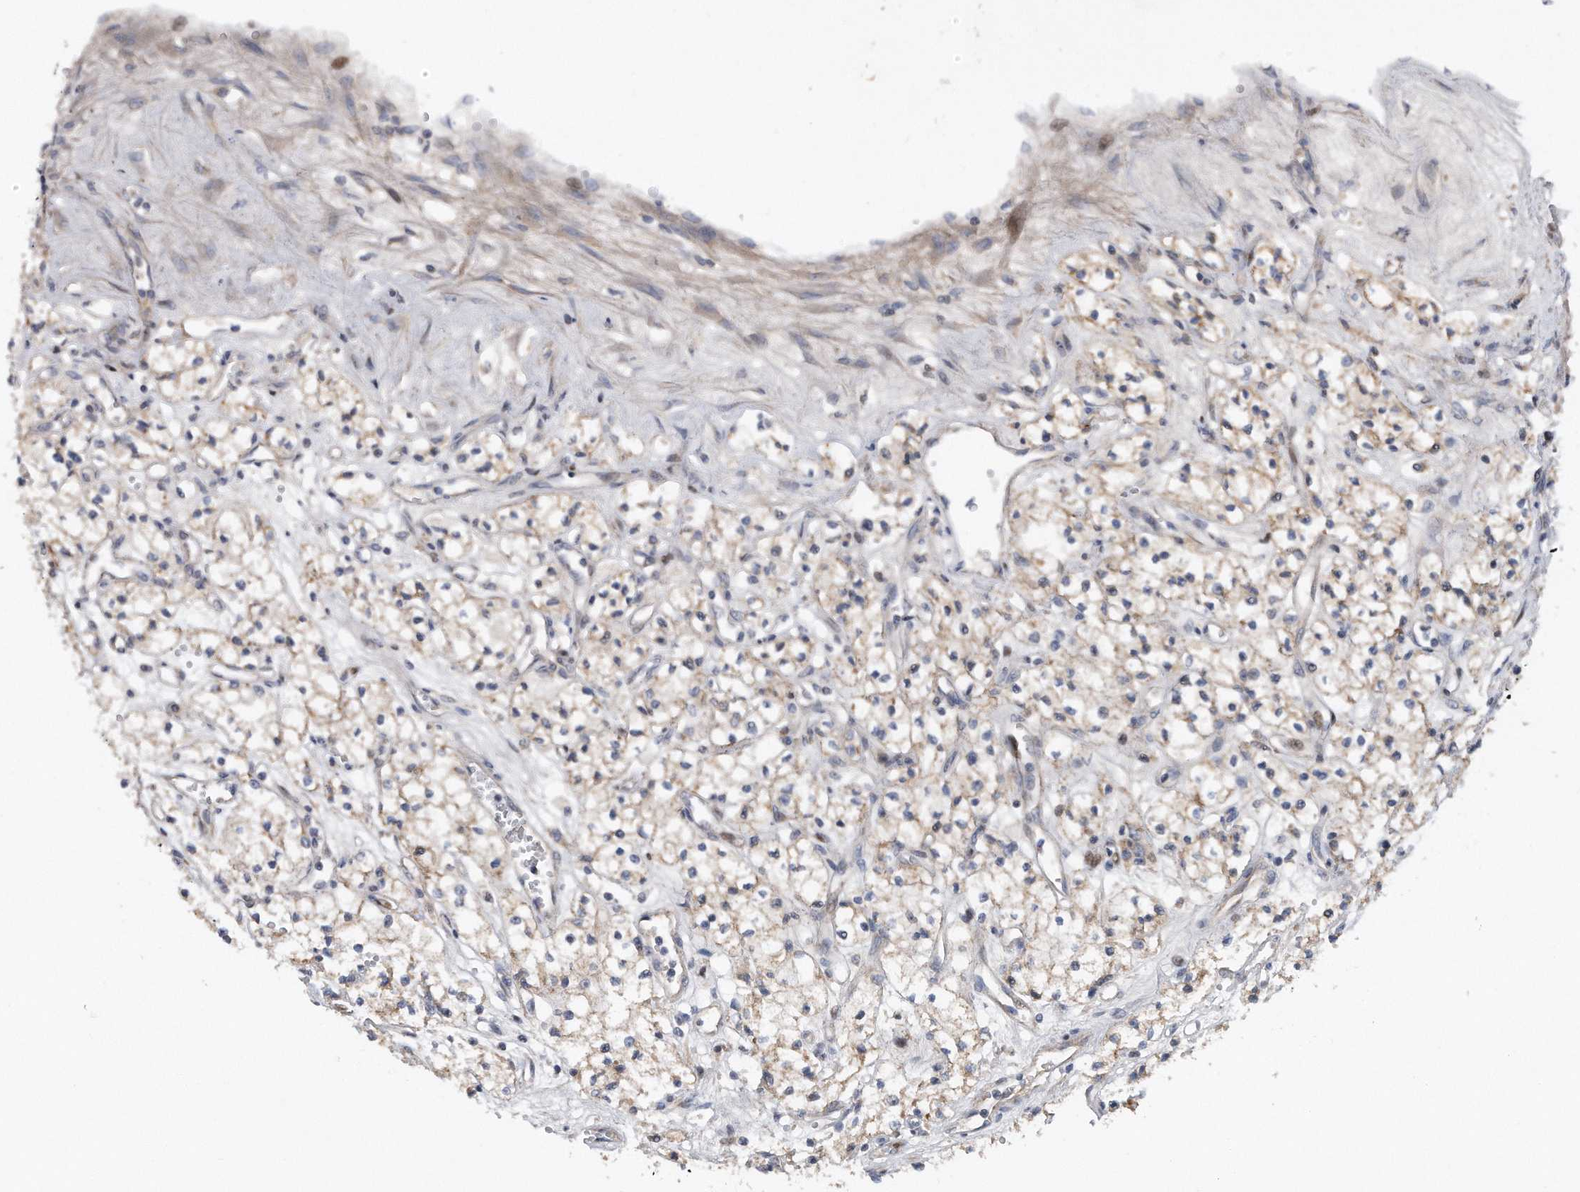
{"staining": {"intensity": "negative", "quantity": "none", "location": "none"}, "tissue": "renal cancer", "cell_type": "Tumor cells", "image_type": "cancer", "snomed": [{"axis": "morphology", "description": "Adenocarcinoma, NOS"}, {"axis": "topography", "description": "Kidney"}], "caption": "A high-resolution photomicrograph shows immunohistochemistry (IHC) staining of adenocarcinoma (renal), which exhibits no significant positivity in tumor cells. (Stains: DAB IHC with hematoxylin counter stain, Microscopy: brightfield microscopy at high magnification).", "gene": "CDH12", "patient": {"sex": "male", "age": 59}}